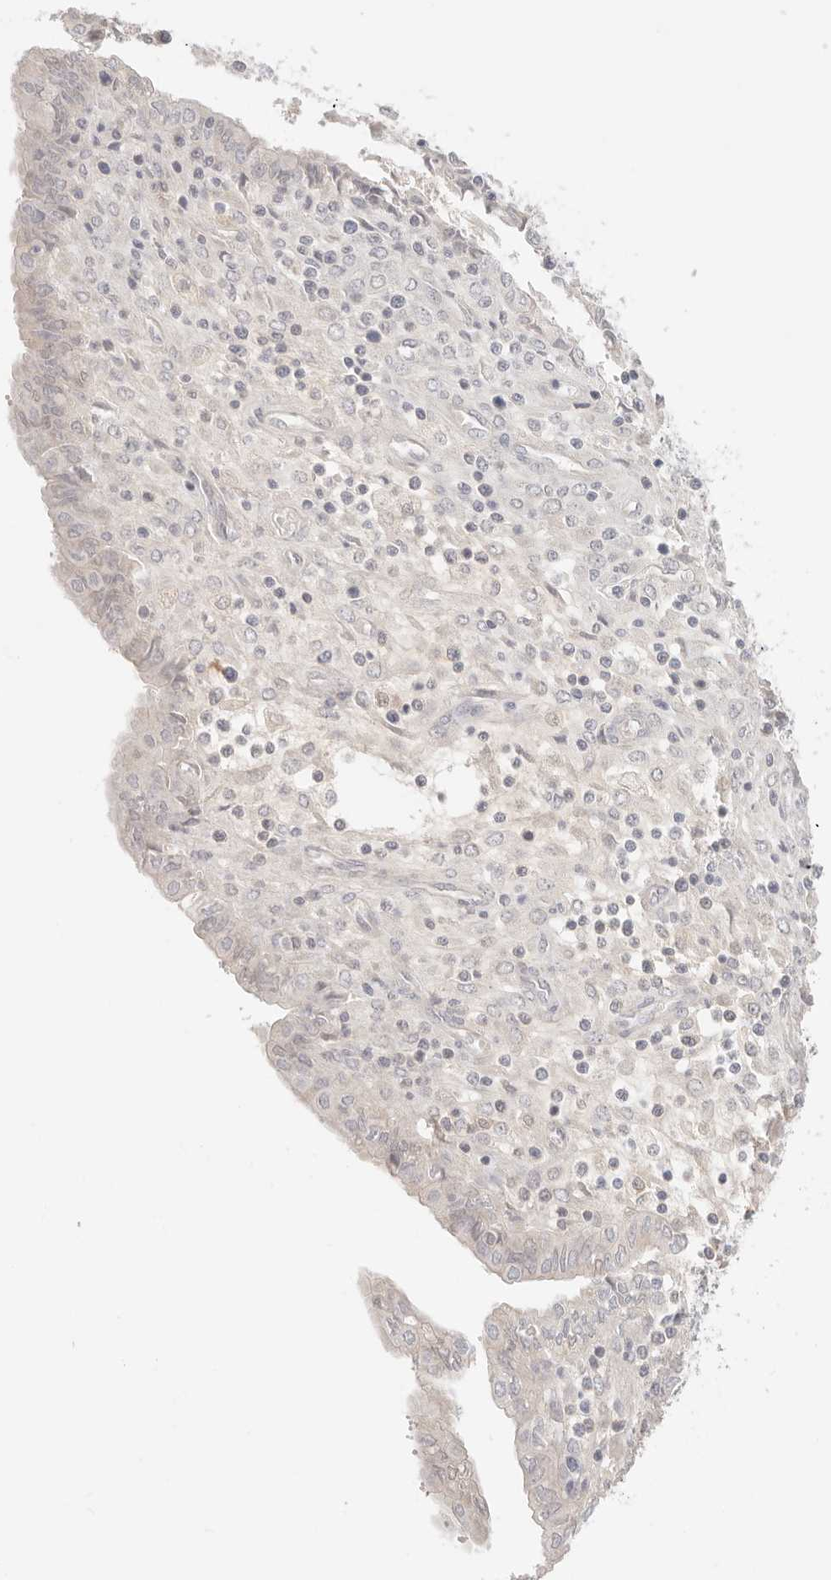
{"staining": {"intensity": "negative", "quantity": "none", "location": "none"}, "tissue": "endometrial cancer", "cell_type": "Tumor cells", "image_type": "cancer", "snomed": [{"axis": "morphology", "description": "Normal tissue, NOS"}, {"axis": "morphology", "description": "Adenocarcinoma, NOS"}, {"axis": "topography", "description": "Endometrium"}], "caption": "There is no significant staining in tumor cells of endometrial cancer (adenocarcinoma).", "gene": "SPHK1", "patient": {"sex": "female", "age": 53}}